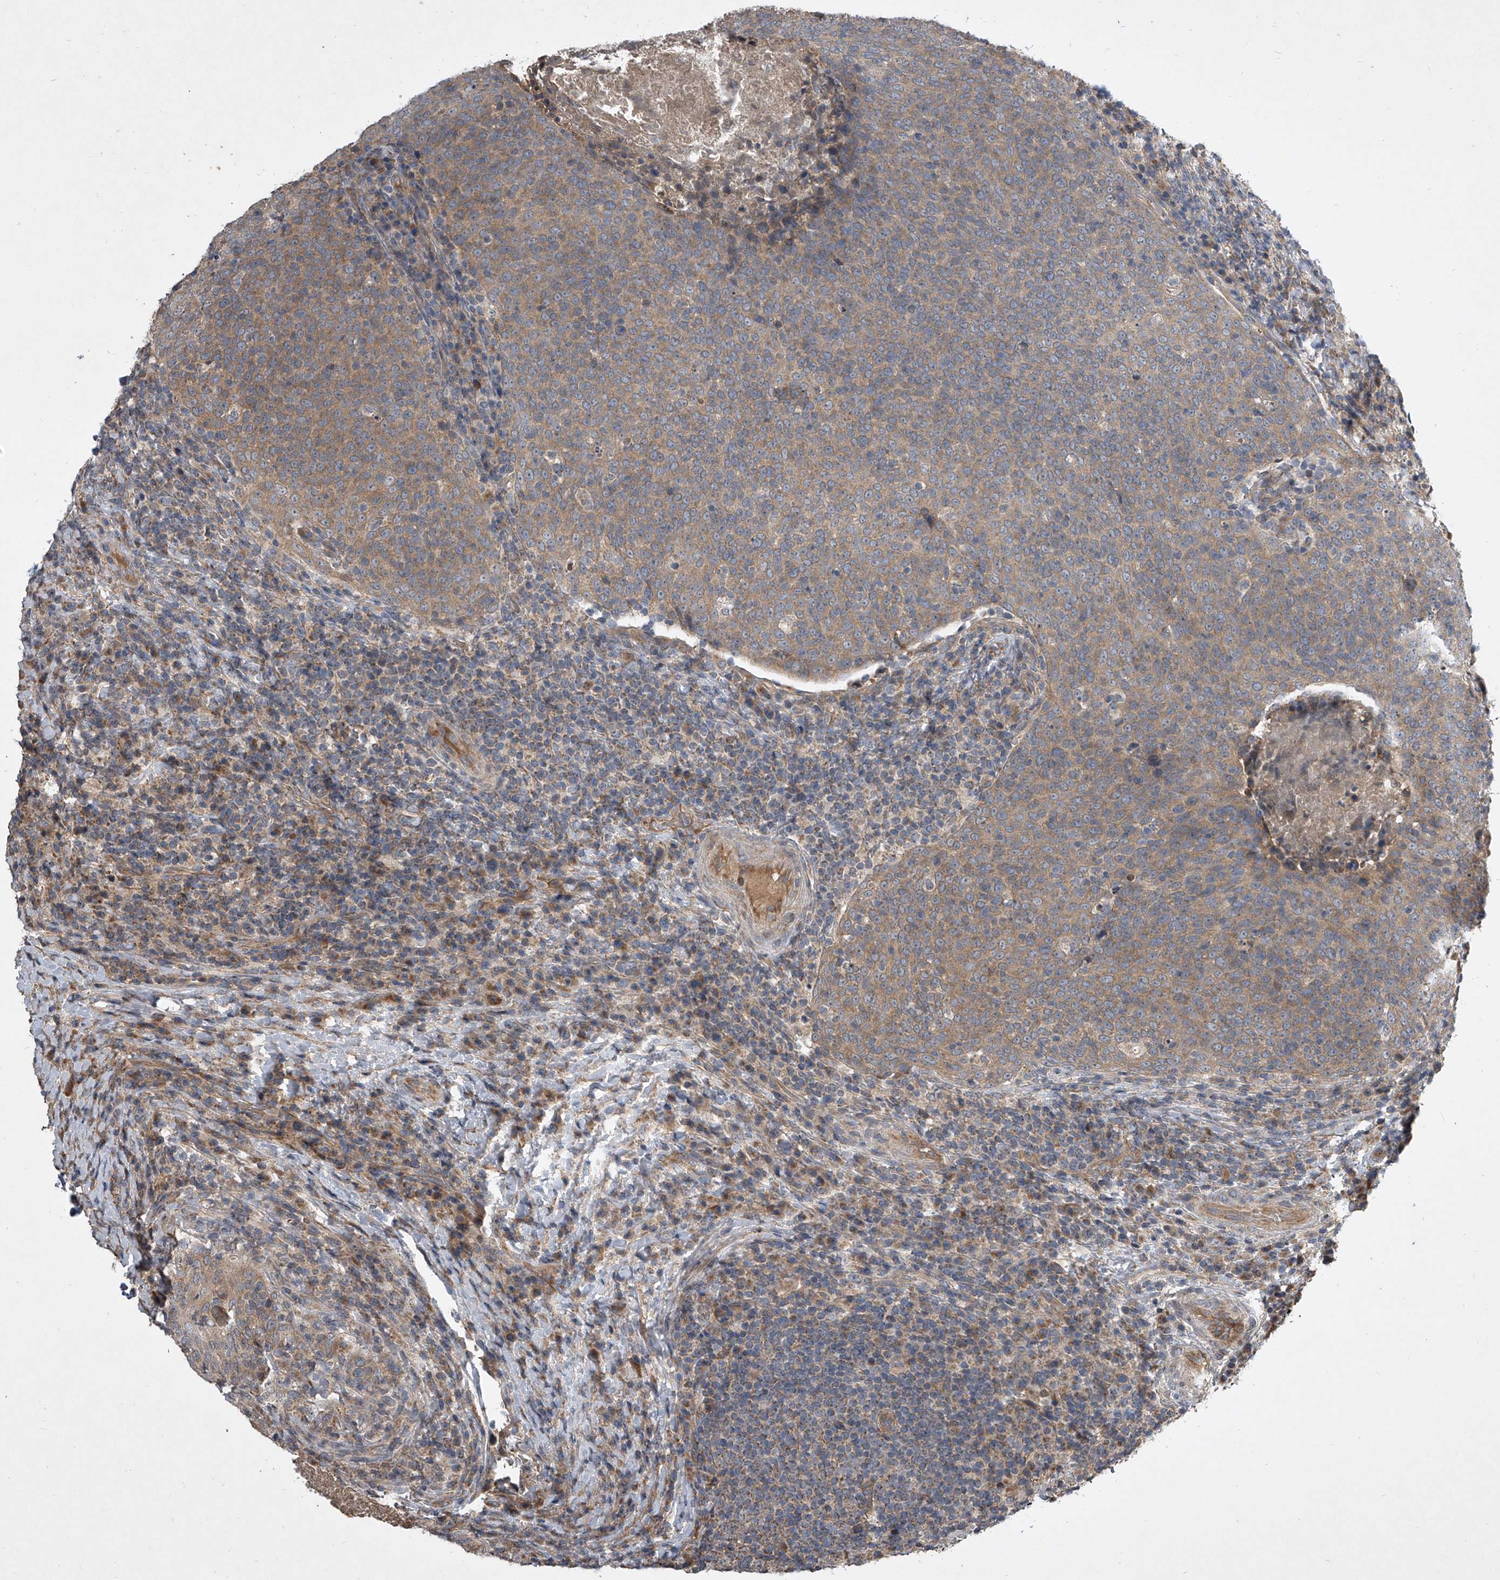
{"staining": {"intensity": "moderate", "quantity": ">75%", "location": "cytoplasmic/membranous"}, "tissue": "head and neck cancer", "cell_type": "Tumor cells", "image_type": "cancer", "snomed": [{"axis": "morphology", "description": "Squamous cell carcinoma, NOS"}, {"axis": "morphology", "description": "Squamous cell carcinoma, metastatic, NOS"}, {"axis": "topography", "description": "Lymph node"}, {"axis": "topography", "description": "Head-Neck"}], "caption": "This image demonstrates immunohistochemistry (IHC) staining of head and neck metastatic squamous cell carcinoma, with medium moderate cytoplasmic/membranous positivity in approximately >75% of tumor cells.", "gene": "NFS1", "patient": {"sex": "male", "age": 62}}